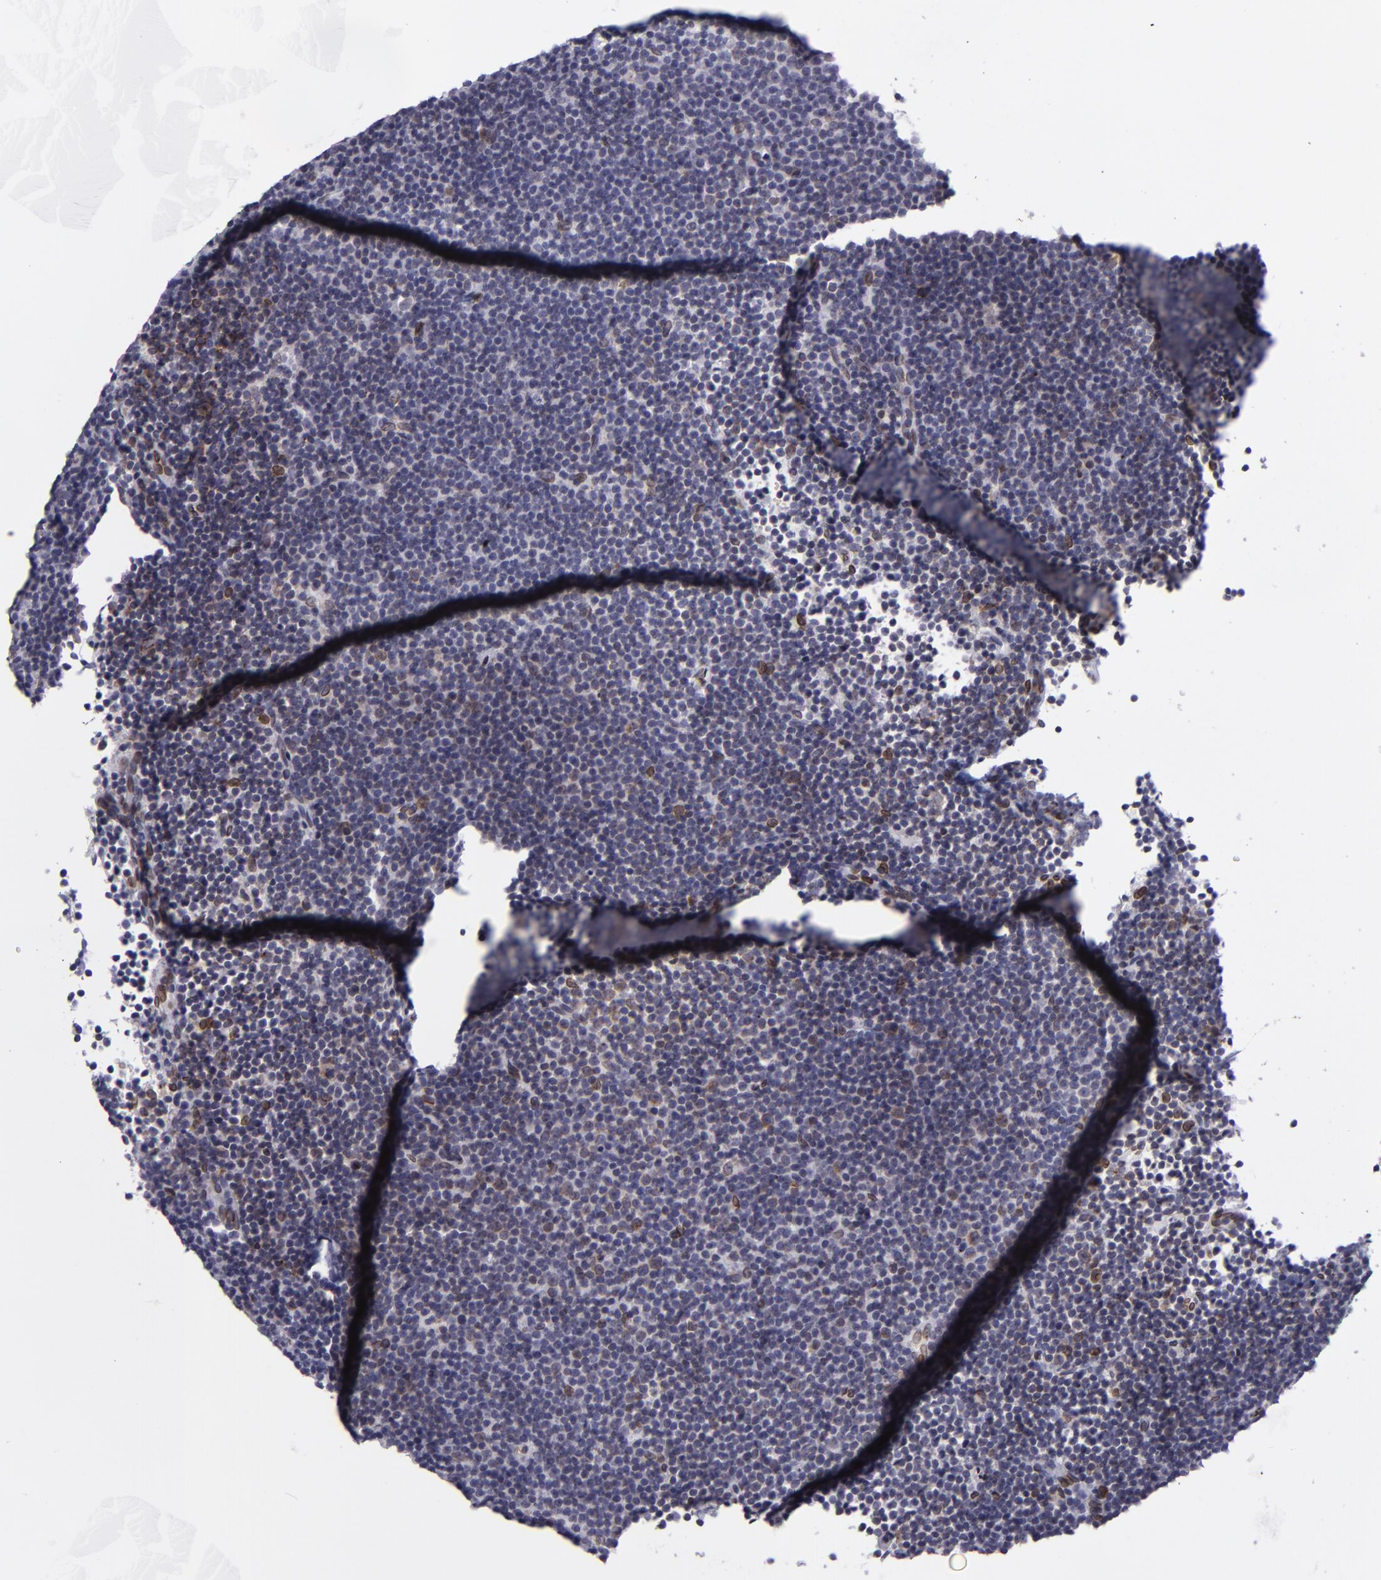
{"staining": {"intensity": "moderate", "quantity": "<25%", "location": "nuclear"}, "tissue": "lymphoma", "cell_type": "Tumor cells", "image_type": "cancer", "snomed": [{"axis": "morphology", "description": "Malignant lymphoma, non-Hodgkin's type, Low grade"}, {"axis": "topography", "description": "Lymph node"}], "caption": "The immunohistochemical stain highlights moderate nuclear staining in tumor cells of low-grade malignant lymphoma, non-Hodgkin's type tissue.", "gene": "EMD", "patient": {"sex": "female", "age": 69}}